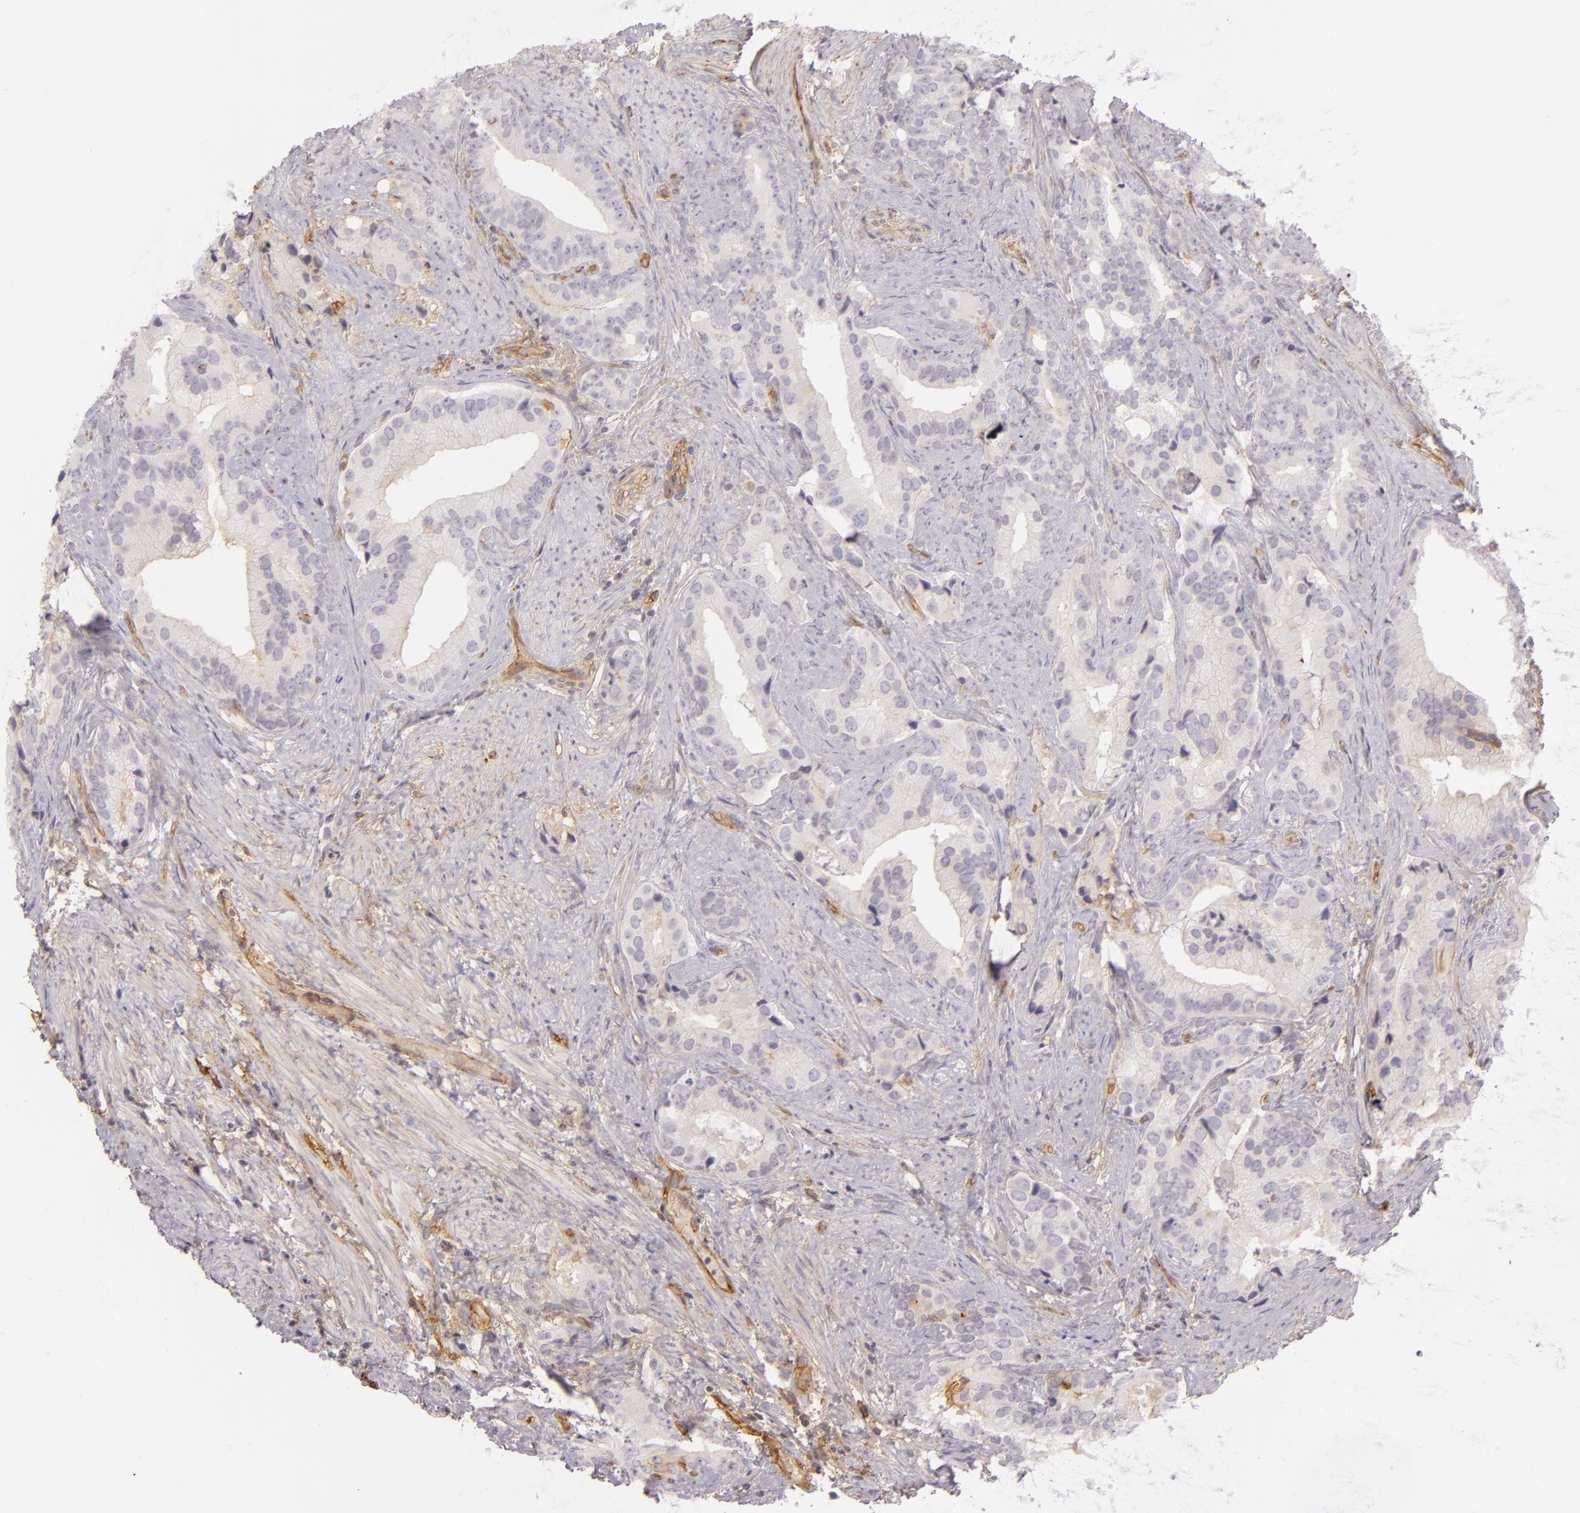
{"staining": {"intensity": "negative", "quantity": "none", "location": "none"}, "tissue": "prostate cancer", "cell_type": "Tumor cells", "image_type": "cancer", "snomed": [{"axis": "morphology", "description": "Adenocarcinoma, Low grade"}, {"axis": "topography", "description": "Prostate"}], "caption": "A histopathology image of human adenocarcinoma (low-grade) (prostate) is negative for staining in tumor cells.", "gene": "CD59", "patient": {"sex": "male", "age": 71}}